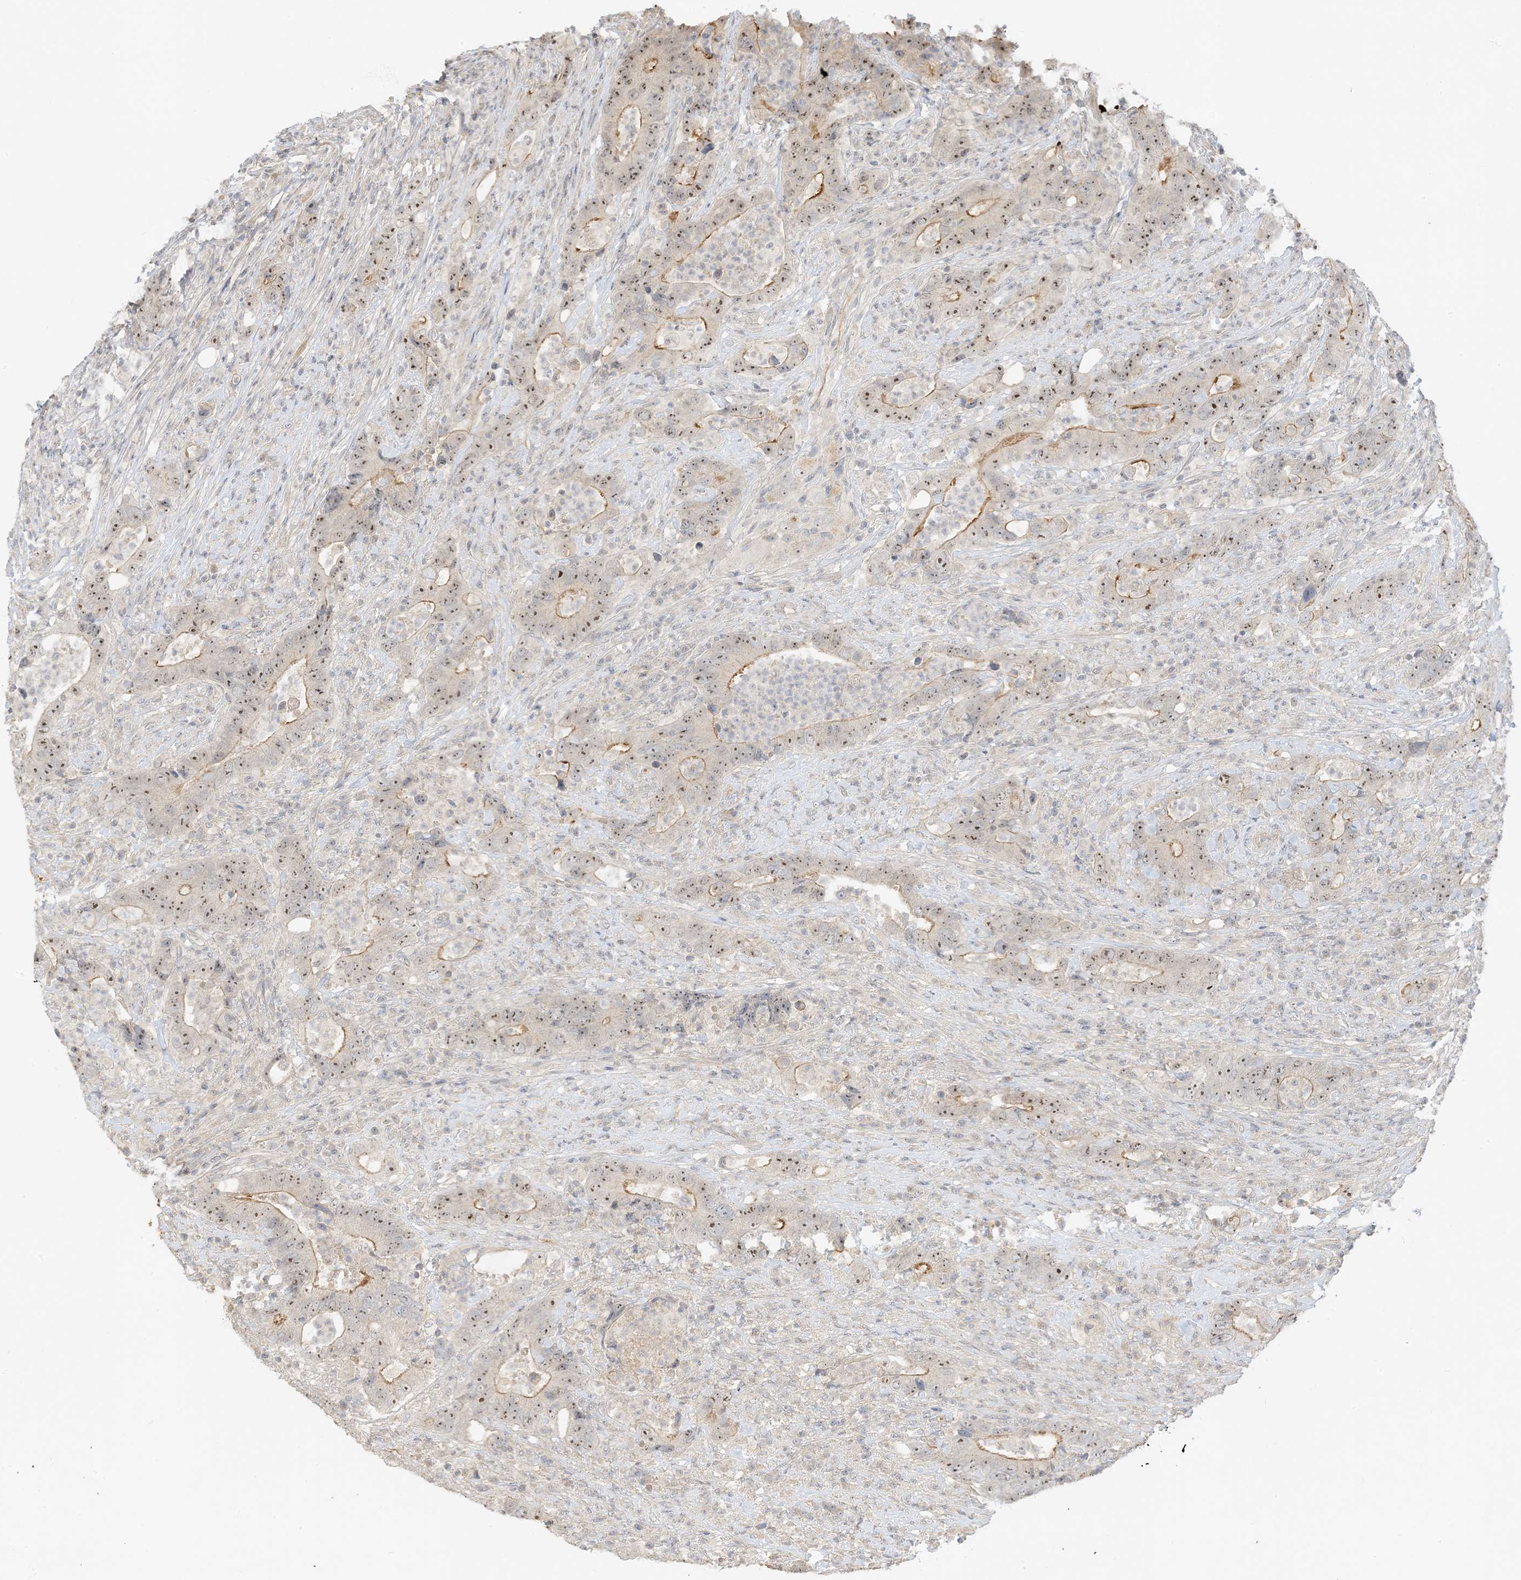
{"staining": {"intensity": "moderate", "quantity": ">75%", "location": "nuclear"}, "tissue": "colorectal cancer", "cell_type": "Tumor cells", "image_type": "cancer", "snomed": [{"axis": "morphology", "description": "Adenocarcinoma, NOS"}, {"axis": "topography", "description": "Colon"}], "caption": "Protein expression analysis of human adenocarcinoma (colorectal) reveals moderate nuclear expression in approximately >75% of tumor cells. The protein of interest is shown in brown color, while the nuclei are stained blue.", "gene": "ETAA1", "patient": {"sex": "female", "age": 75}}